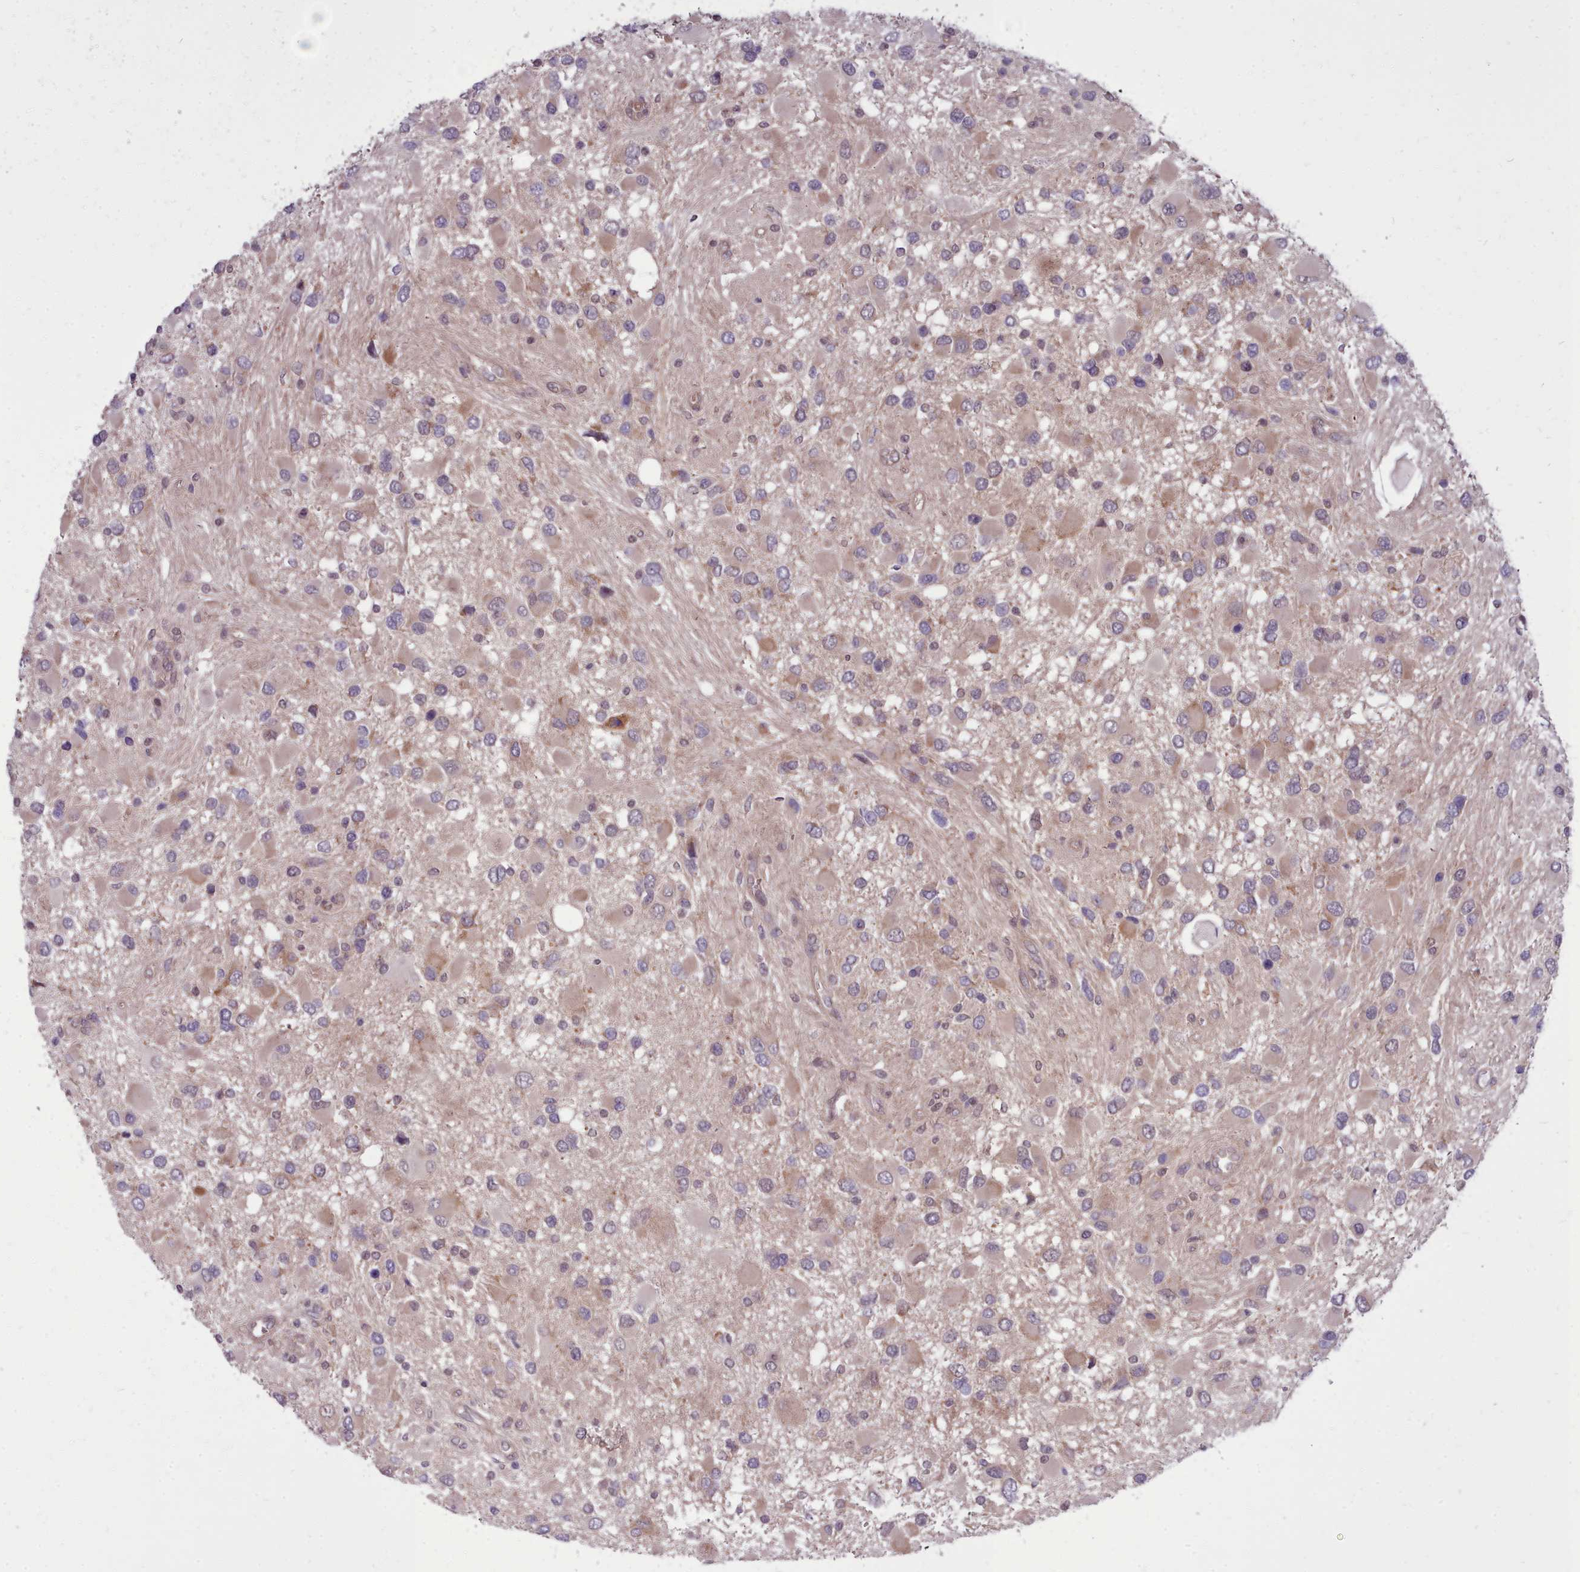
{"staining": {"intensity": "weak", "quantity": "<25%", "location": "cytoplasmic/membranous"}, "tissue": "glioma", "cell_type": "Tumor cells", "image_type": "cancer", "snomed": [{"axis": "morphology", "description": "Glioma, malignant, High grade"}, {"axis": "topography", "description": "Brain"}], "caption": "An image of human malignant glioma (high-grade) is negative for staining in tumor cells.", "gene": "AHCY", "patient": {"sex": "male", "age": 53}}